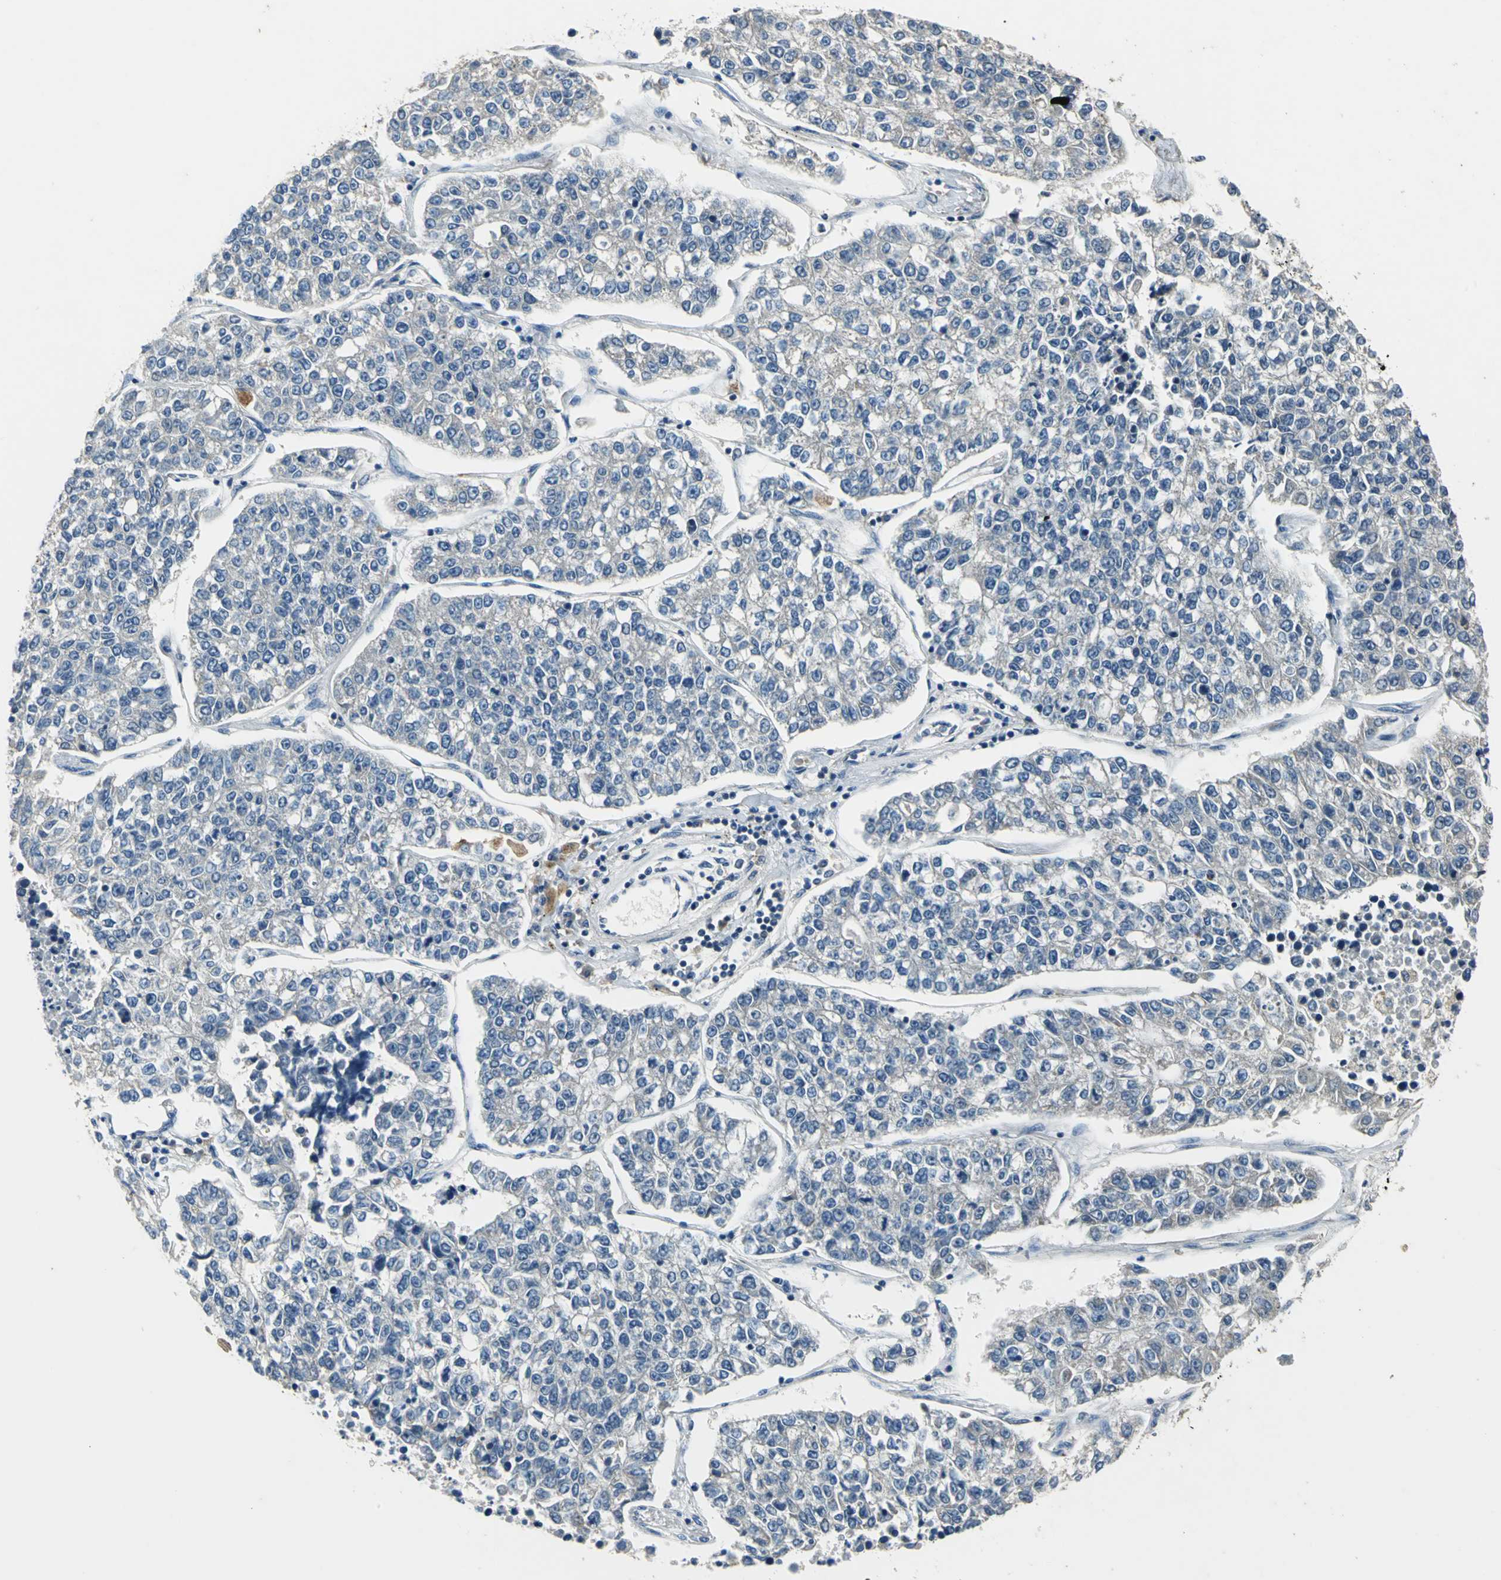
{"staining": {"intensity": "weak", "quantity": "<25%", "location": "cytoplasmic/membranous"}, "tissue": "lung cancer", "cell_type": "Tumor cells", "image_type": "cancer", "snomed": [{"axis": "morphology", "description": "Adenocarcinoma, NOS"}, {"axis": "topography", "description": "Lung"}], "caption": "High magnification brightfield microscopy of lung cancer stained with DAB (brown) and counterstained with hematoxylin (blue): tumor cells show no significant expression.", "gene": "JADE3", "patient": {"sex": "male", "age": 49}}